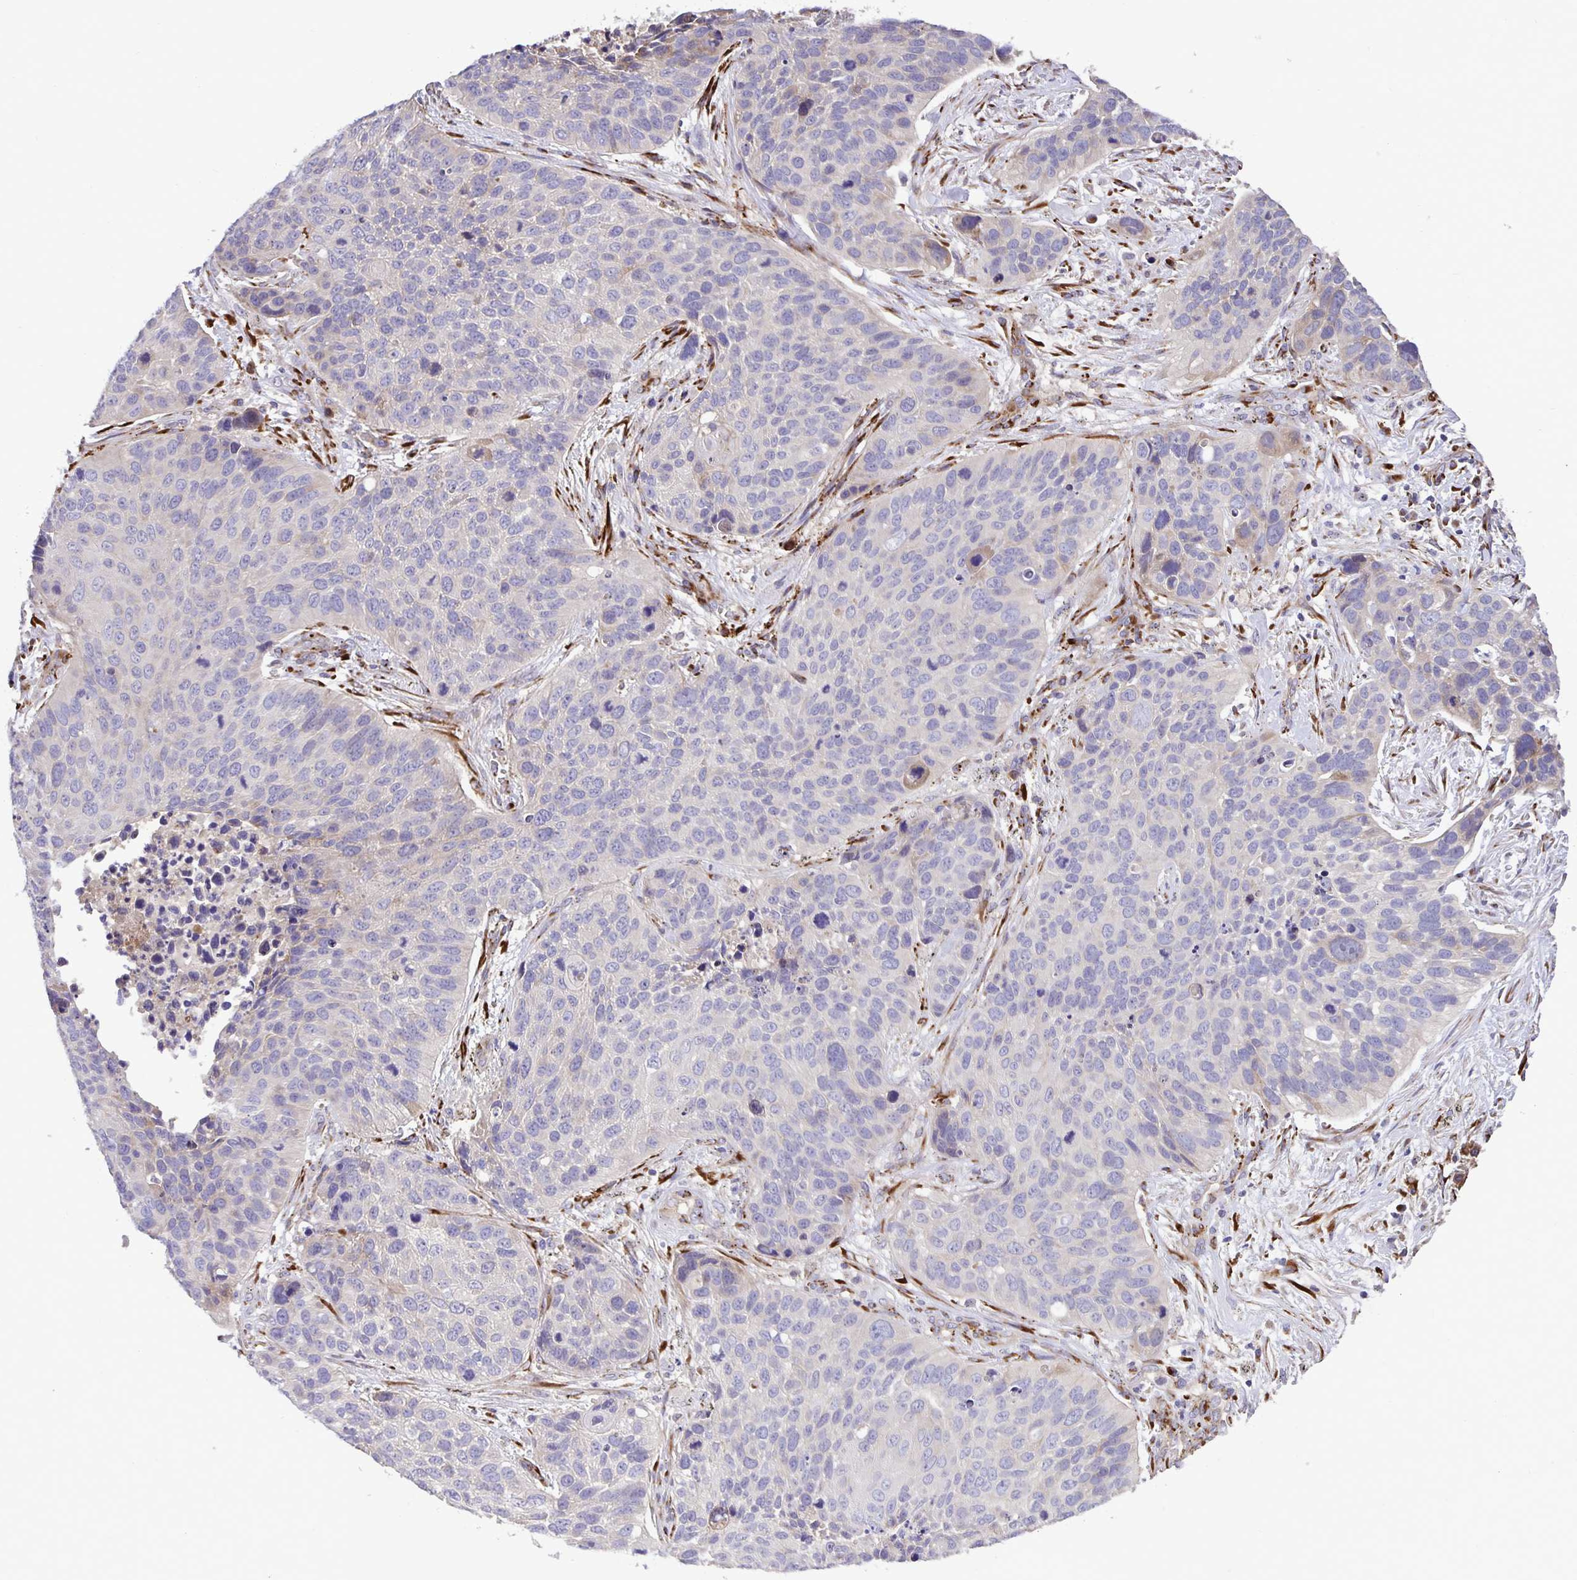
{"staining": {"intensity": "negative", "quantity": "none", "location": "none"}, "tissue": "lung cancer", "cell_type": "Tumor cells", "image_type": "cancer", "snomed": [{"axis": "morphology", "description": "Squamous cell carcinoma, NOS"}, {"axis": "topography", "description": "Lung"}], "caption": "A micrograph of human squamous cell carcinoma (lung) is negative for staining in tumor cells.", "gene": "EML6", "patient": {"sex": "male", "age": 62}}